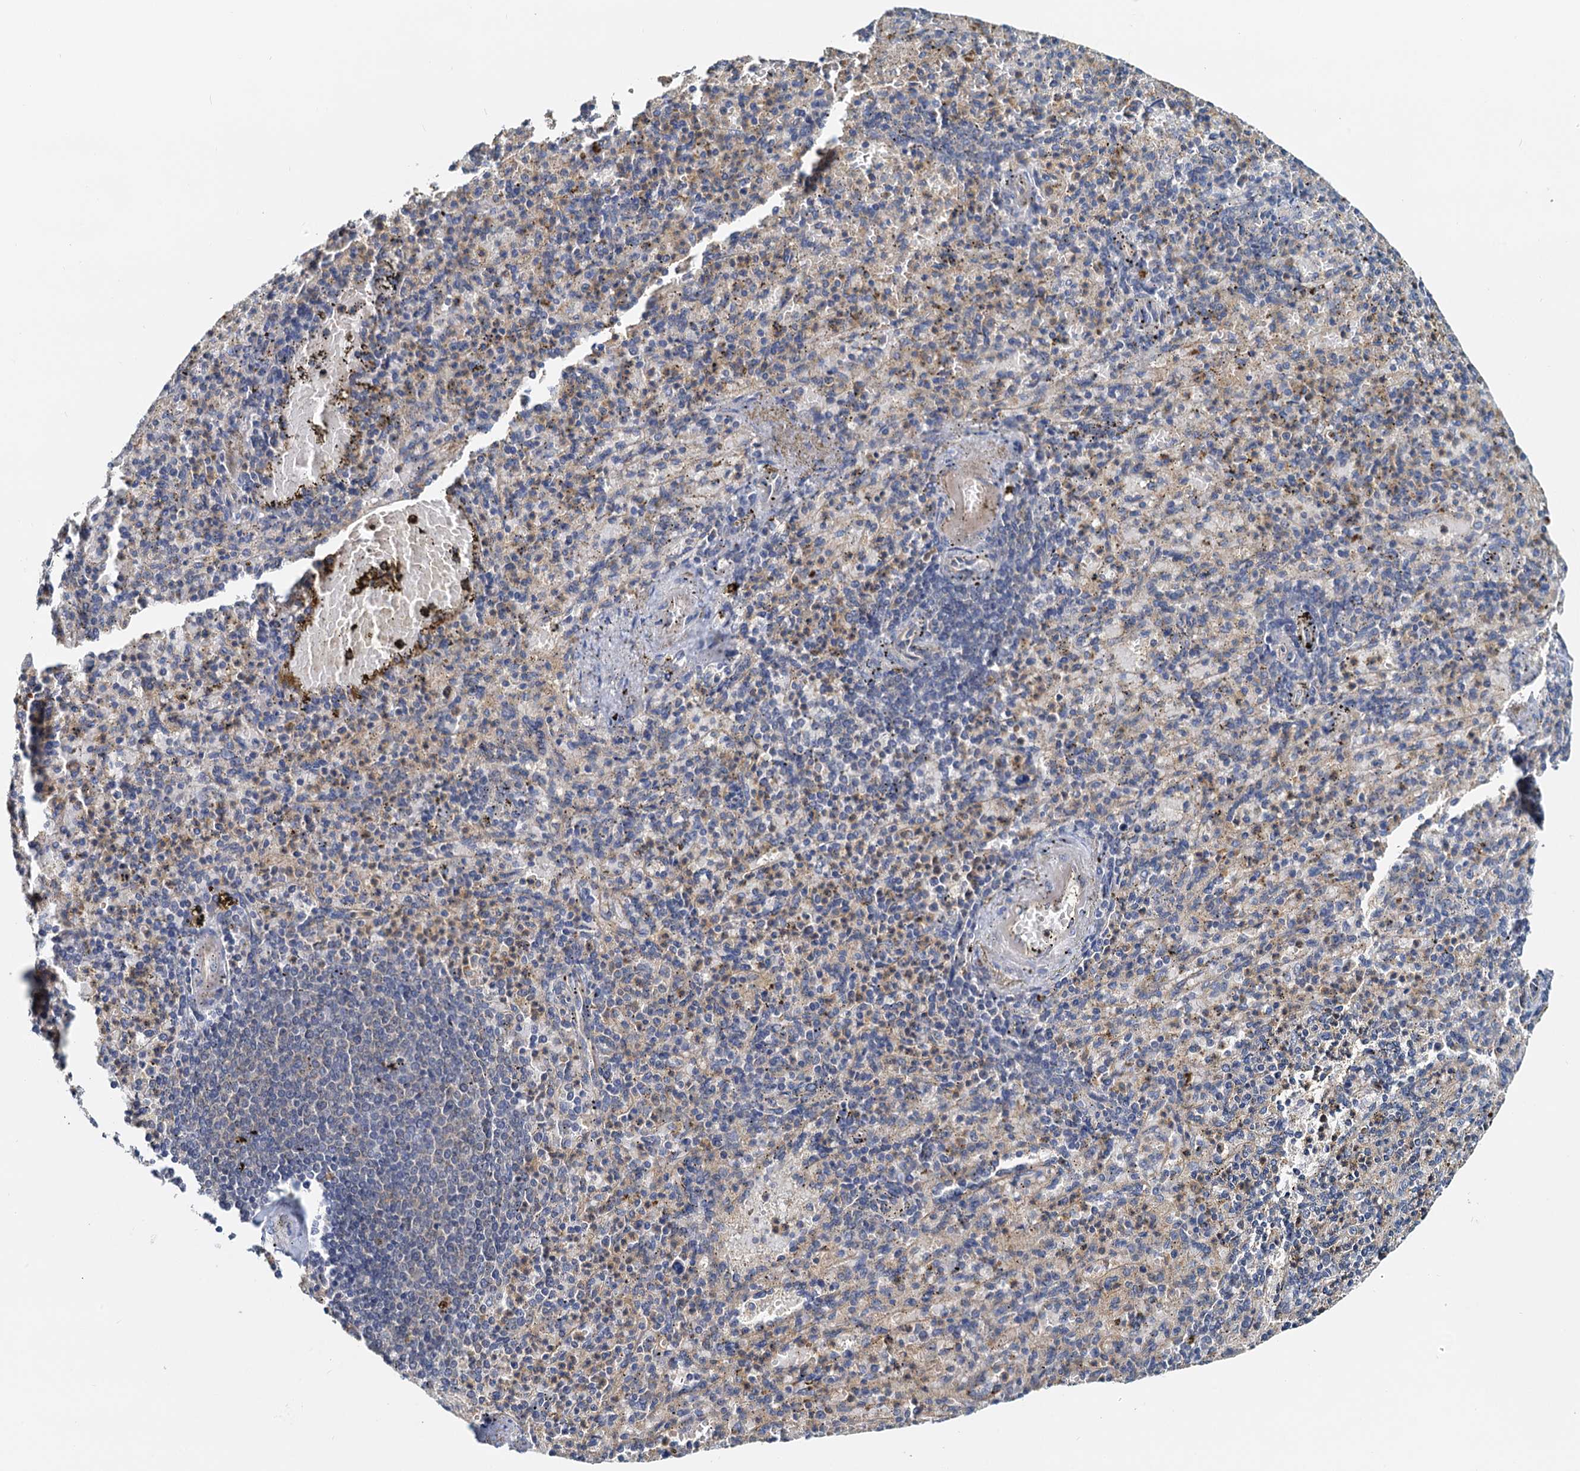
{"staining": {"intensity": "weak", "quantity": "<25%", "location": "cytoplasmic/membranous"}, "tissue": "spleen", "cell_type": "Cells in red pulp", "image_type": "normal", "snomed": [{"axis": "morphology", "description": "Normal tissue, NOS"}, {"axis": "topography", "description": "Spleen"}], "caption": "This is an IHC image of normal spleen. There is no staining in cells in red pulp.", "gene": "TOLLIP", "patient": {"sex": "female", "age": 74}}